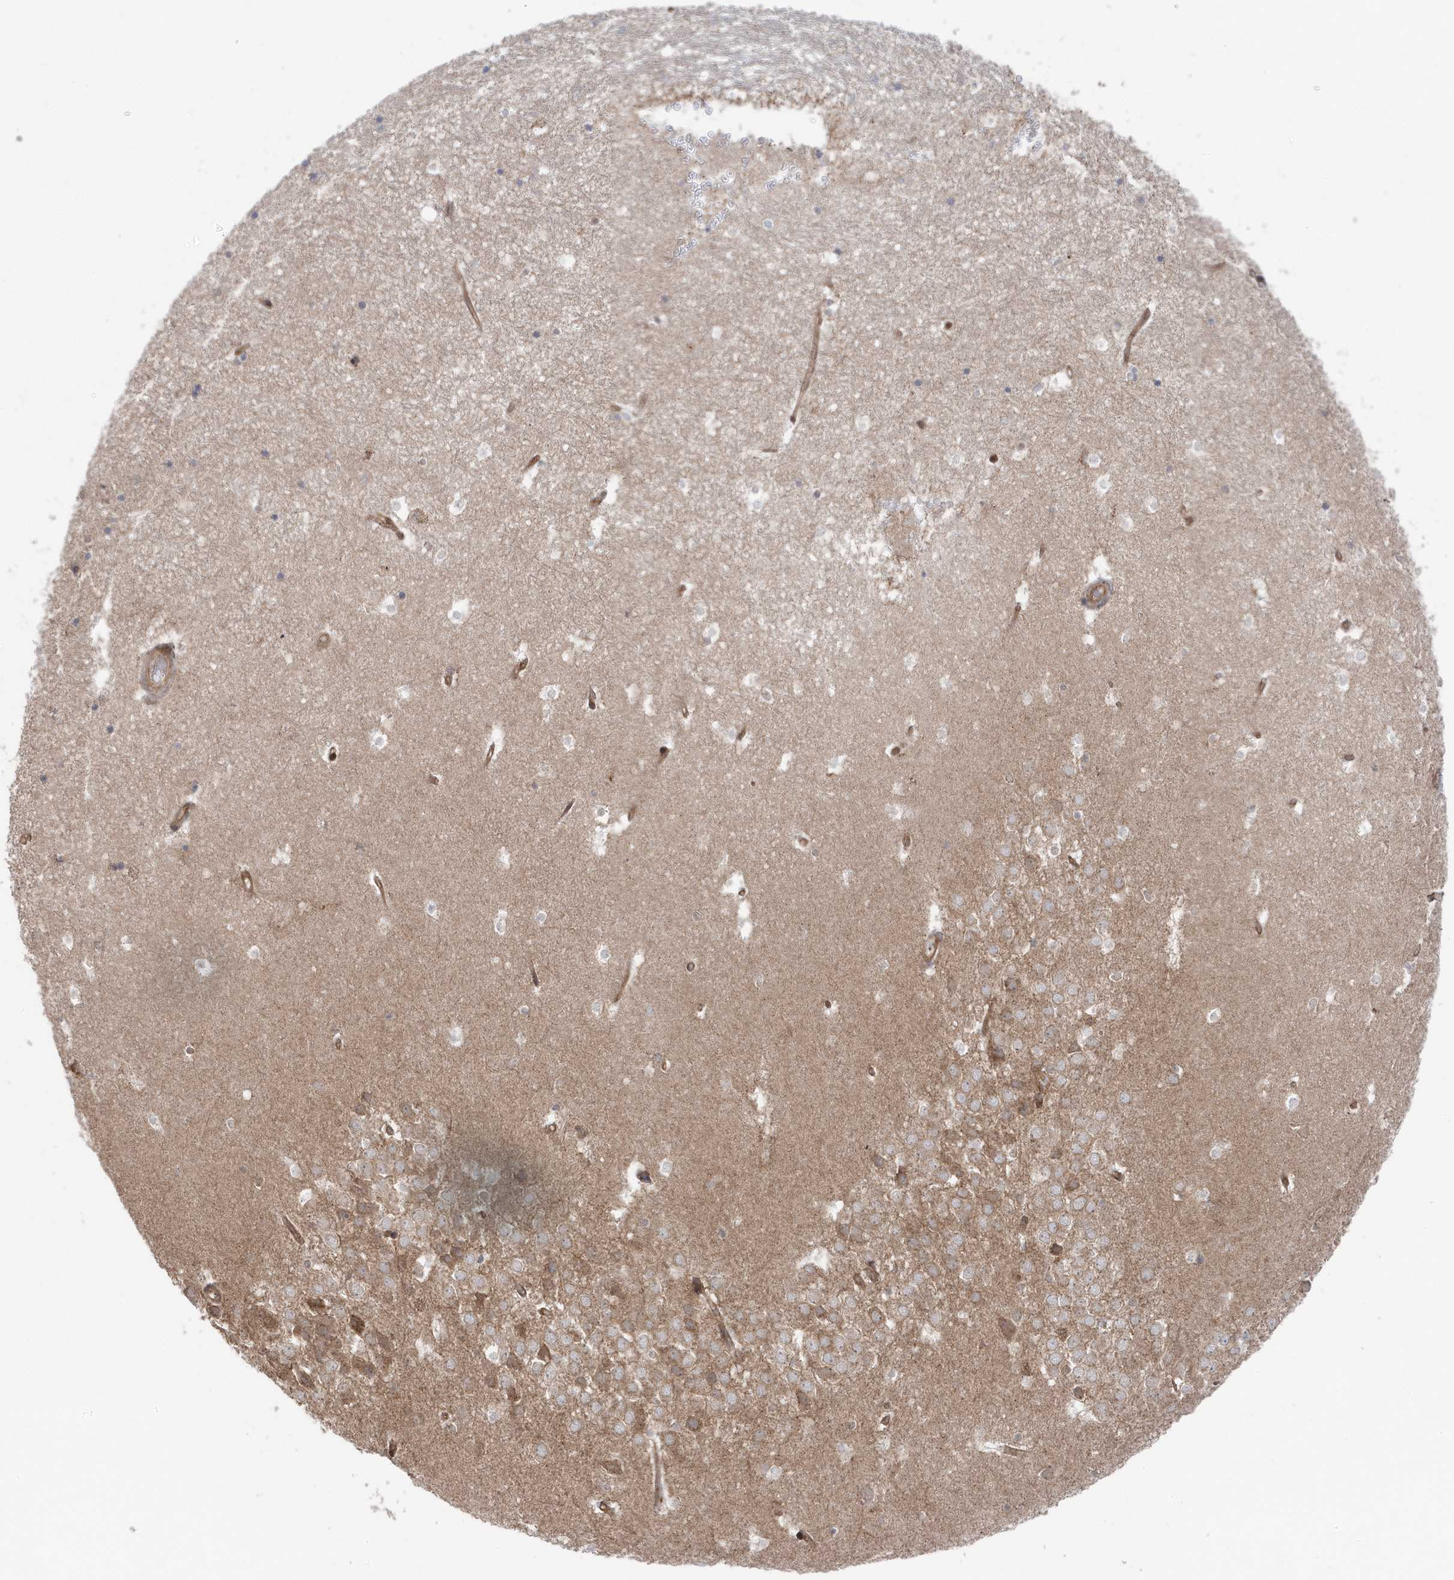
{"staining": {"intensity": "negative", "quantity": "none", "location": "none"}, "tissue": "hippocampus", "cell_type": "Glial cells", "image_type": "normal", "snomed": [{"axis": "morphology", "description": "Normal tissue, NOS"}, {"axis": "topography", "description": "Hippocampus"}], "caption": "A photomicrograph of human hippocampus is negative for staining in glial cells. (DAB (3,3'-diaminobenzidine) immunohistochemistry (IHC), high magnification).", "gene": "MAPK1IP1L", "patient": {"sex": "female", "age": 52}}